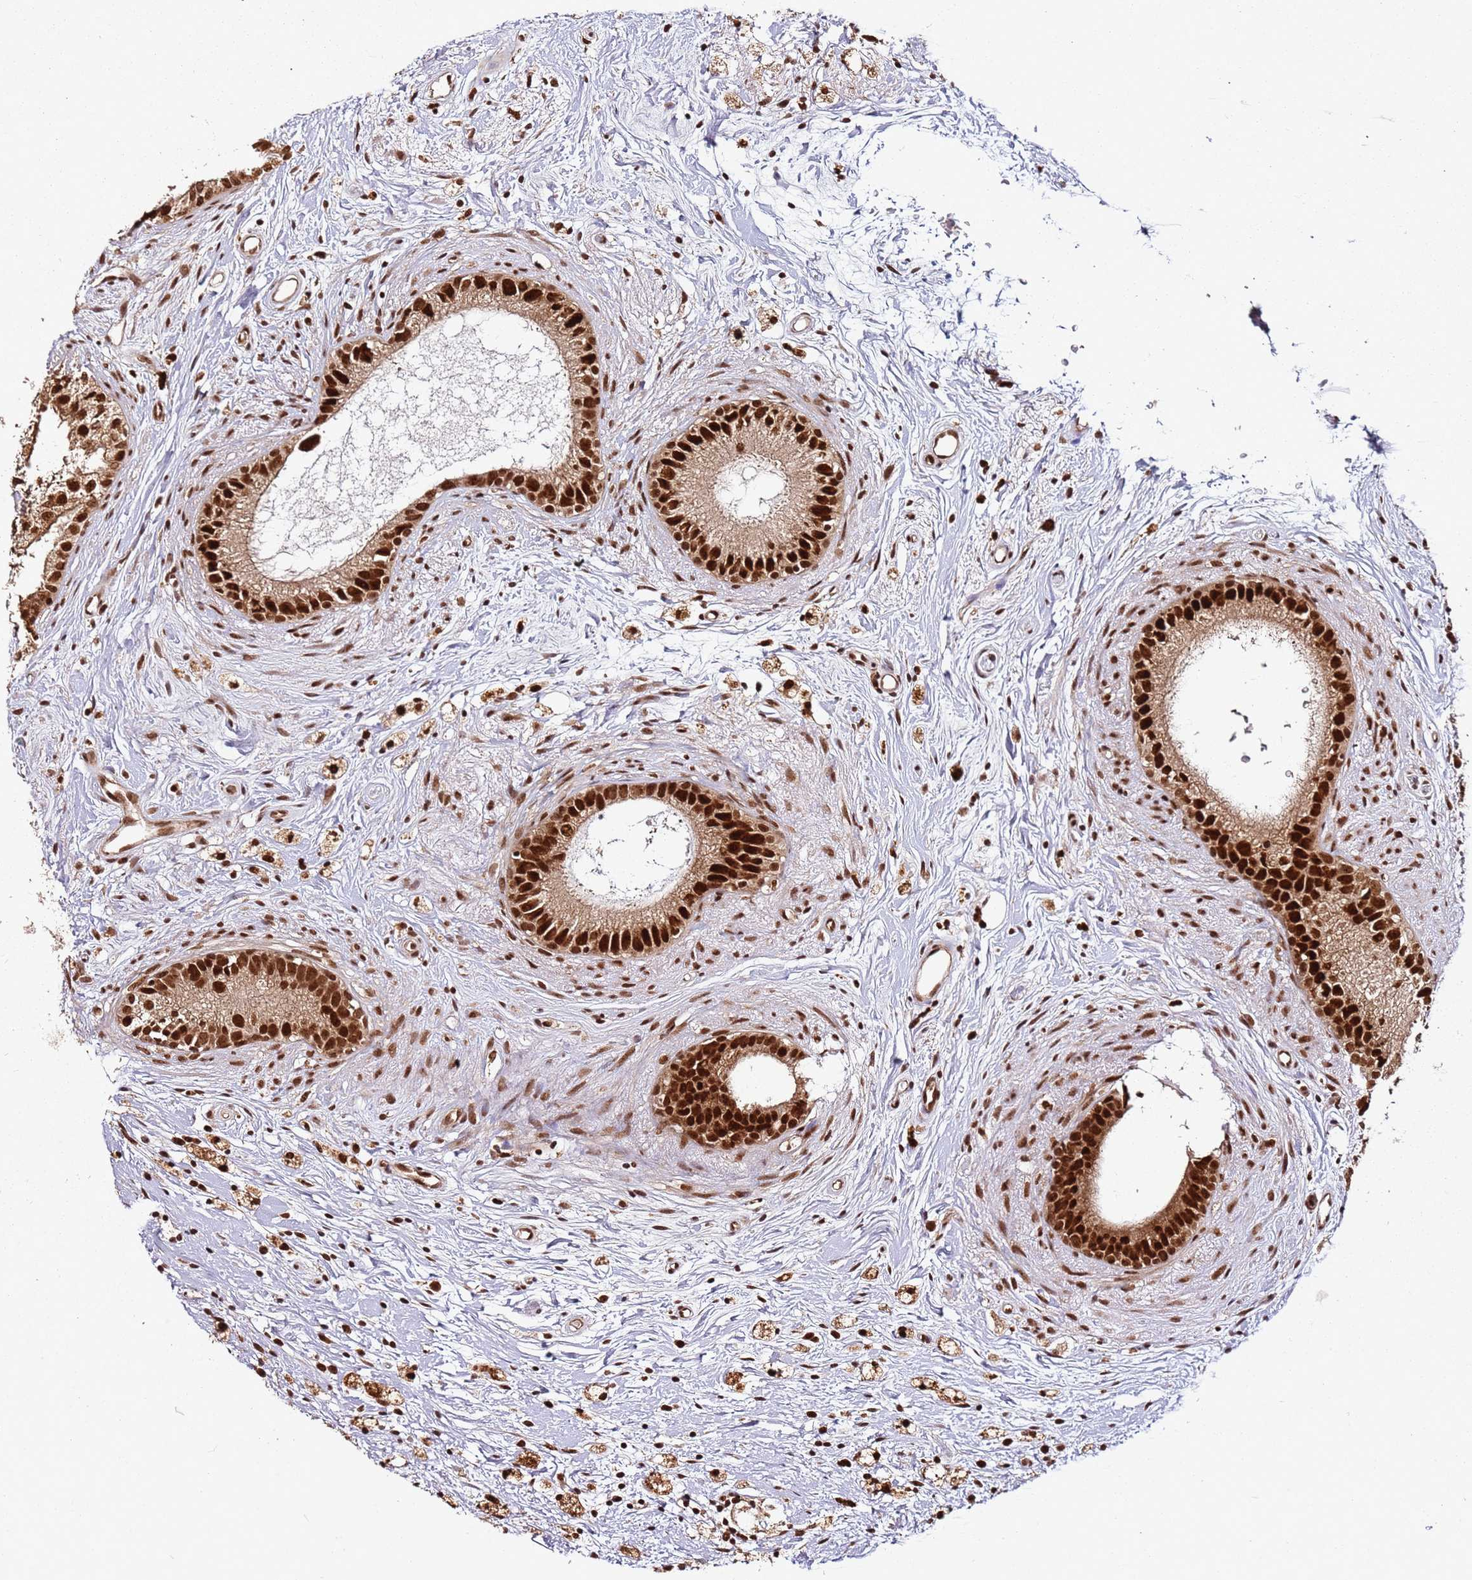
{"staining": {"intensity": "strong", "quantity": ">75%", "location": "nuclear"}, "tissue": "epididymis", "cell_type": "Glandular cells", "image_type": "normal", "snomed": [{"axis": "morphology", "description": "Normal tissue, NOS"}, {"axis": "topography", "description": "Epididymis"}], "caption": "A brown stain shows strong nuclear staining of a protein in glandular cells of unremarkable epididymis.", "gene": "XRN2", "patient": {"sex": "male", "age": 80}}